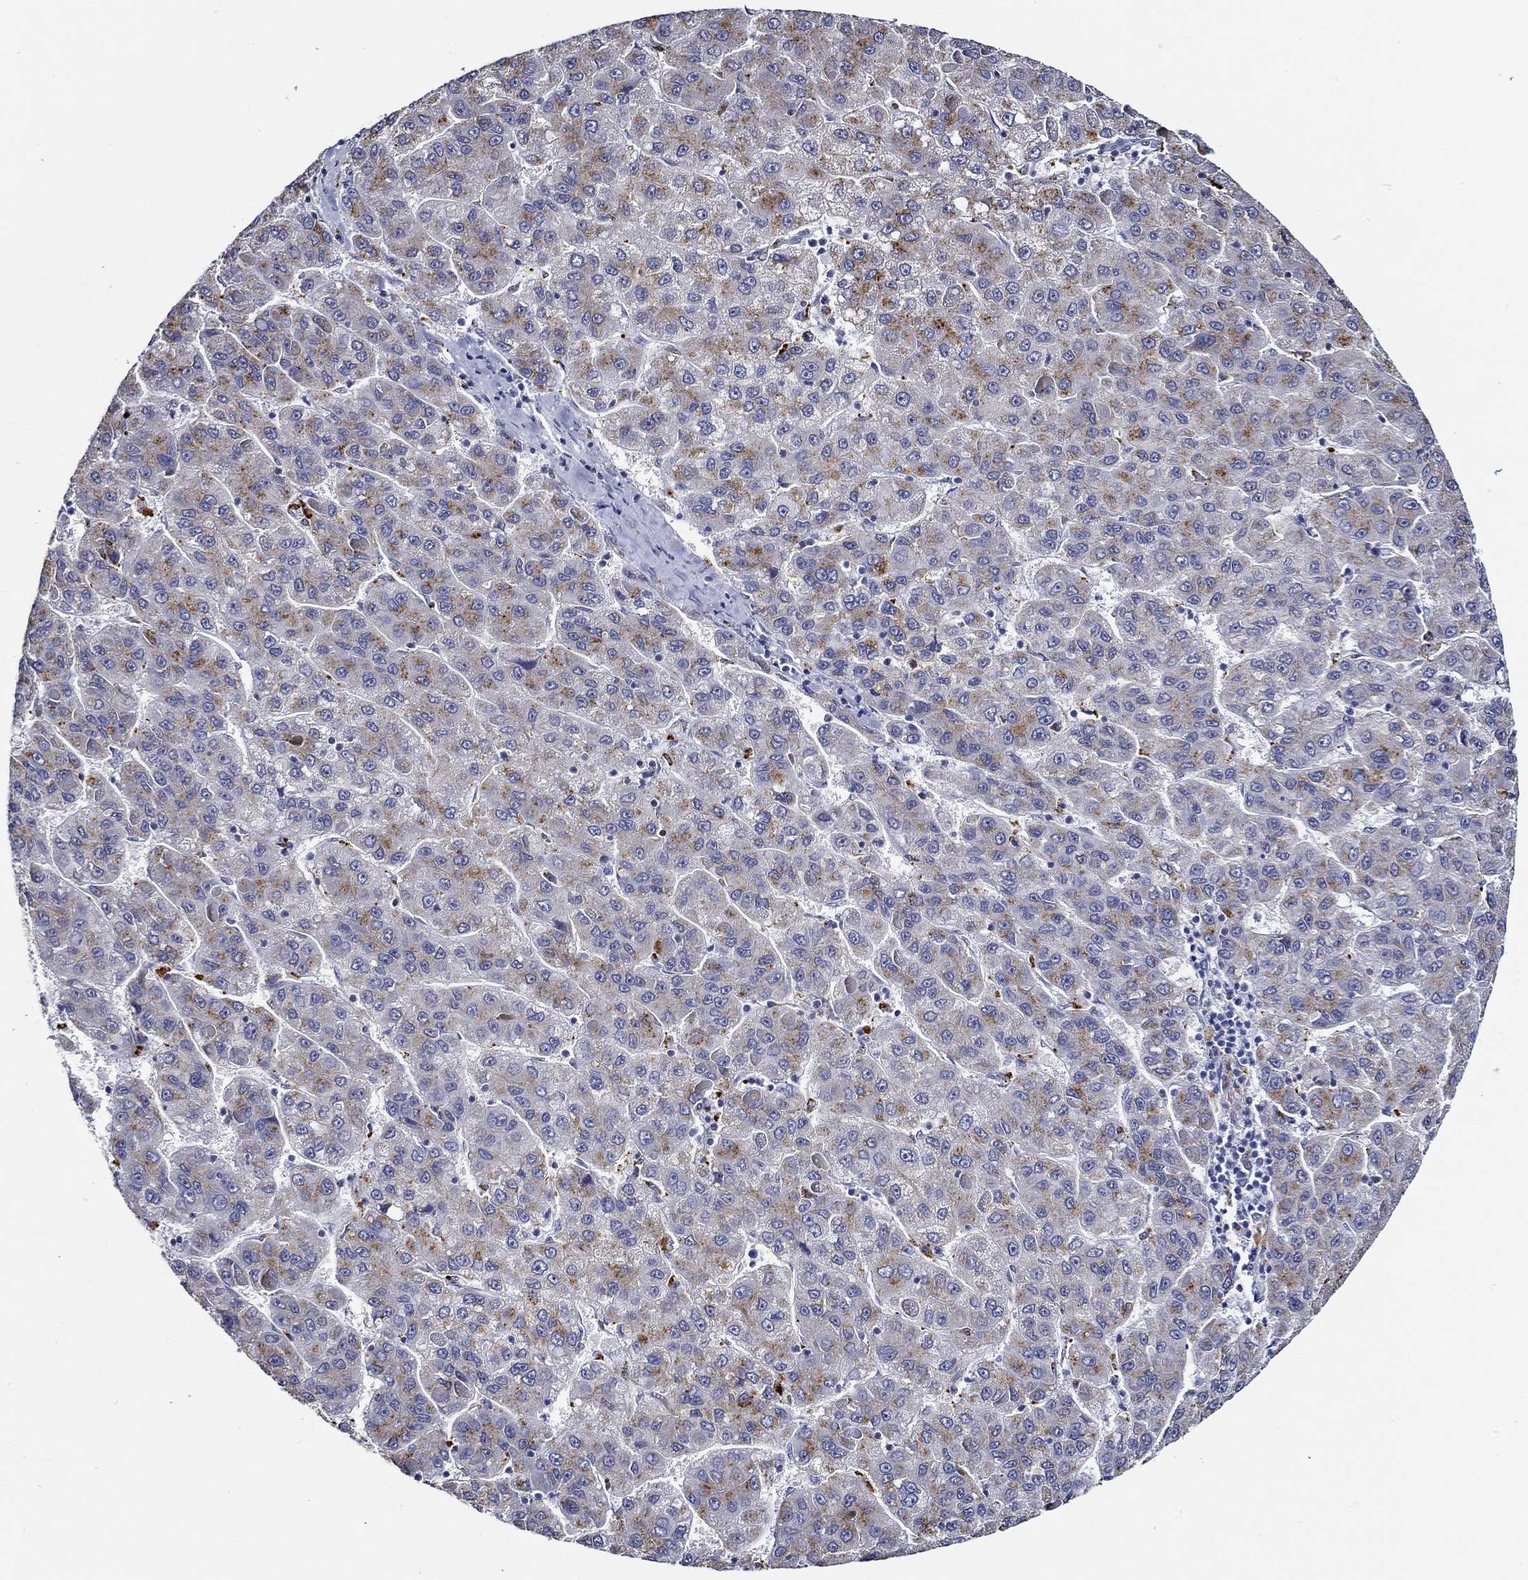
{"staining": {"intensity": "weak", "quantity": "25%-75%", "location": "cytoplasmic/membranous"}, "tissue": "liver cancer", "cell_type": "Tumor cells", "image_type": "cancer", "snomed": [{"axis": "morphology", "description": "Carcinoma, Hepatocellular, NOS"}, {"axis": "topography", "description": "Liver"}], "caption": "Liver cancer (hepatocellular carcinoma) was stained to show a protein in brown. There is low levels of weak cytoplasmic/membranous staining in approximately 25%-75% of tumor cells.", "gene": "GATA2", "patient": {"sex": "female", "age": 82}}